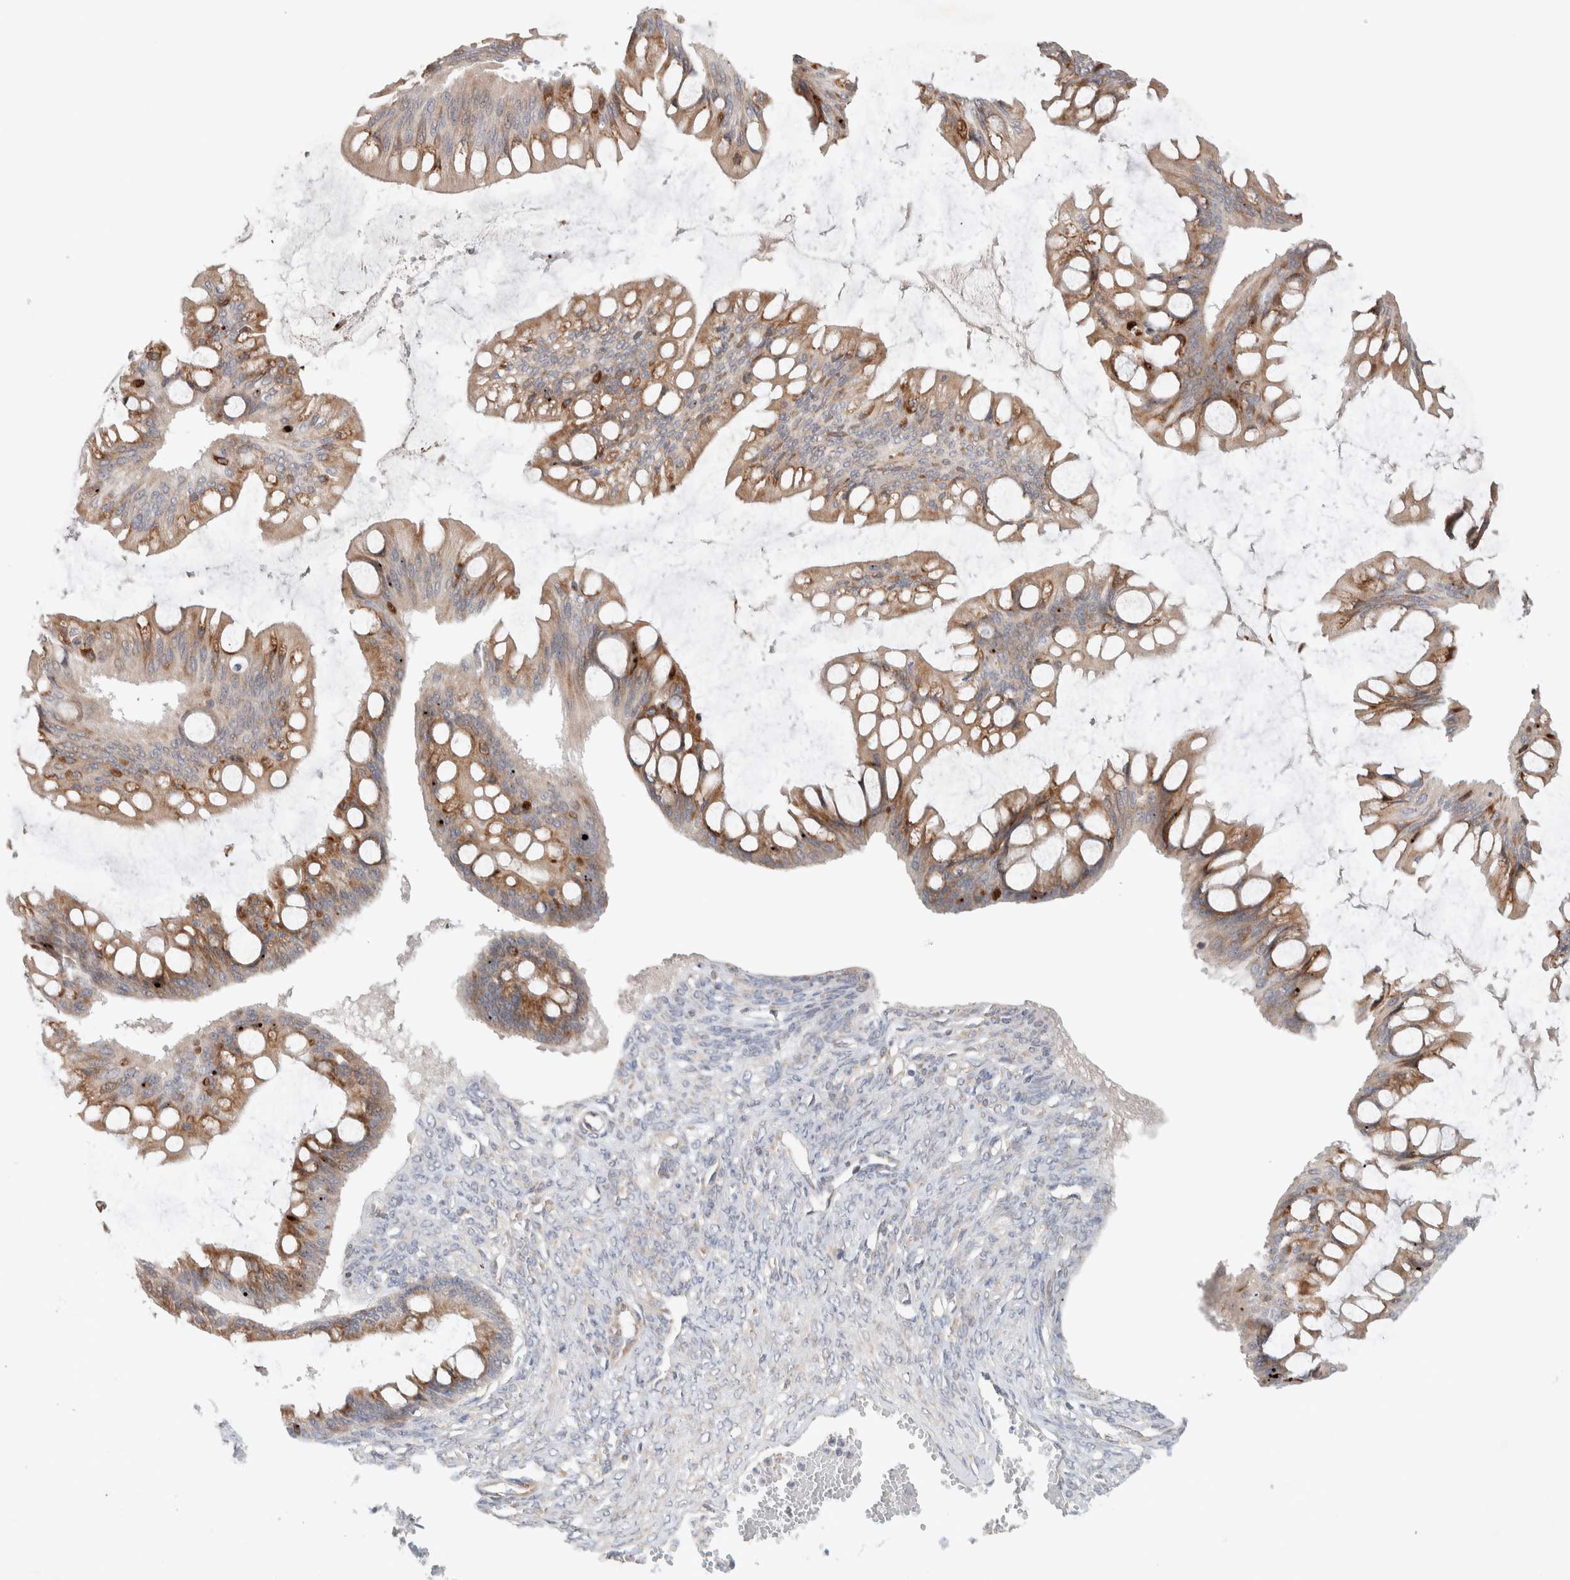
{"staining": {"intensity": "moderate", "quantity": ">75%", "location": "cytoplasmic/membranous"}, "tissue": "ovarian cancer", "cell_type": "Tumor cells", "image_type": "cancer", "snomed": [{"axis": "morphology", "description": "Cystadenocarcinoma, mucinous, NOS"}, {"axis": "topography", "description": "Ovary"}], "caption": "The histopathology image shows immunohistochemical staining of ovarian mucinous cystadenocarcinoma. There is moderate cytoplasmic/membranous positivity is seen in approximately >75% of tumor cells. (IHC, brightfield microscopy, high magnification).", "gene": "ADCY8", "patient": {"sex": "female", "age": 73}}